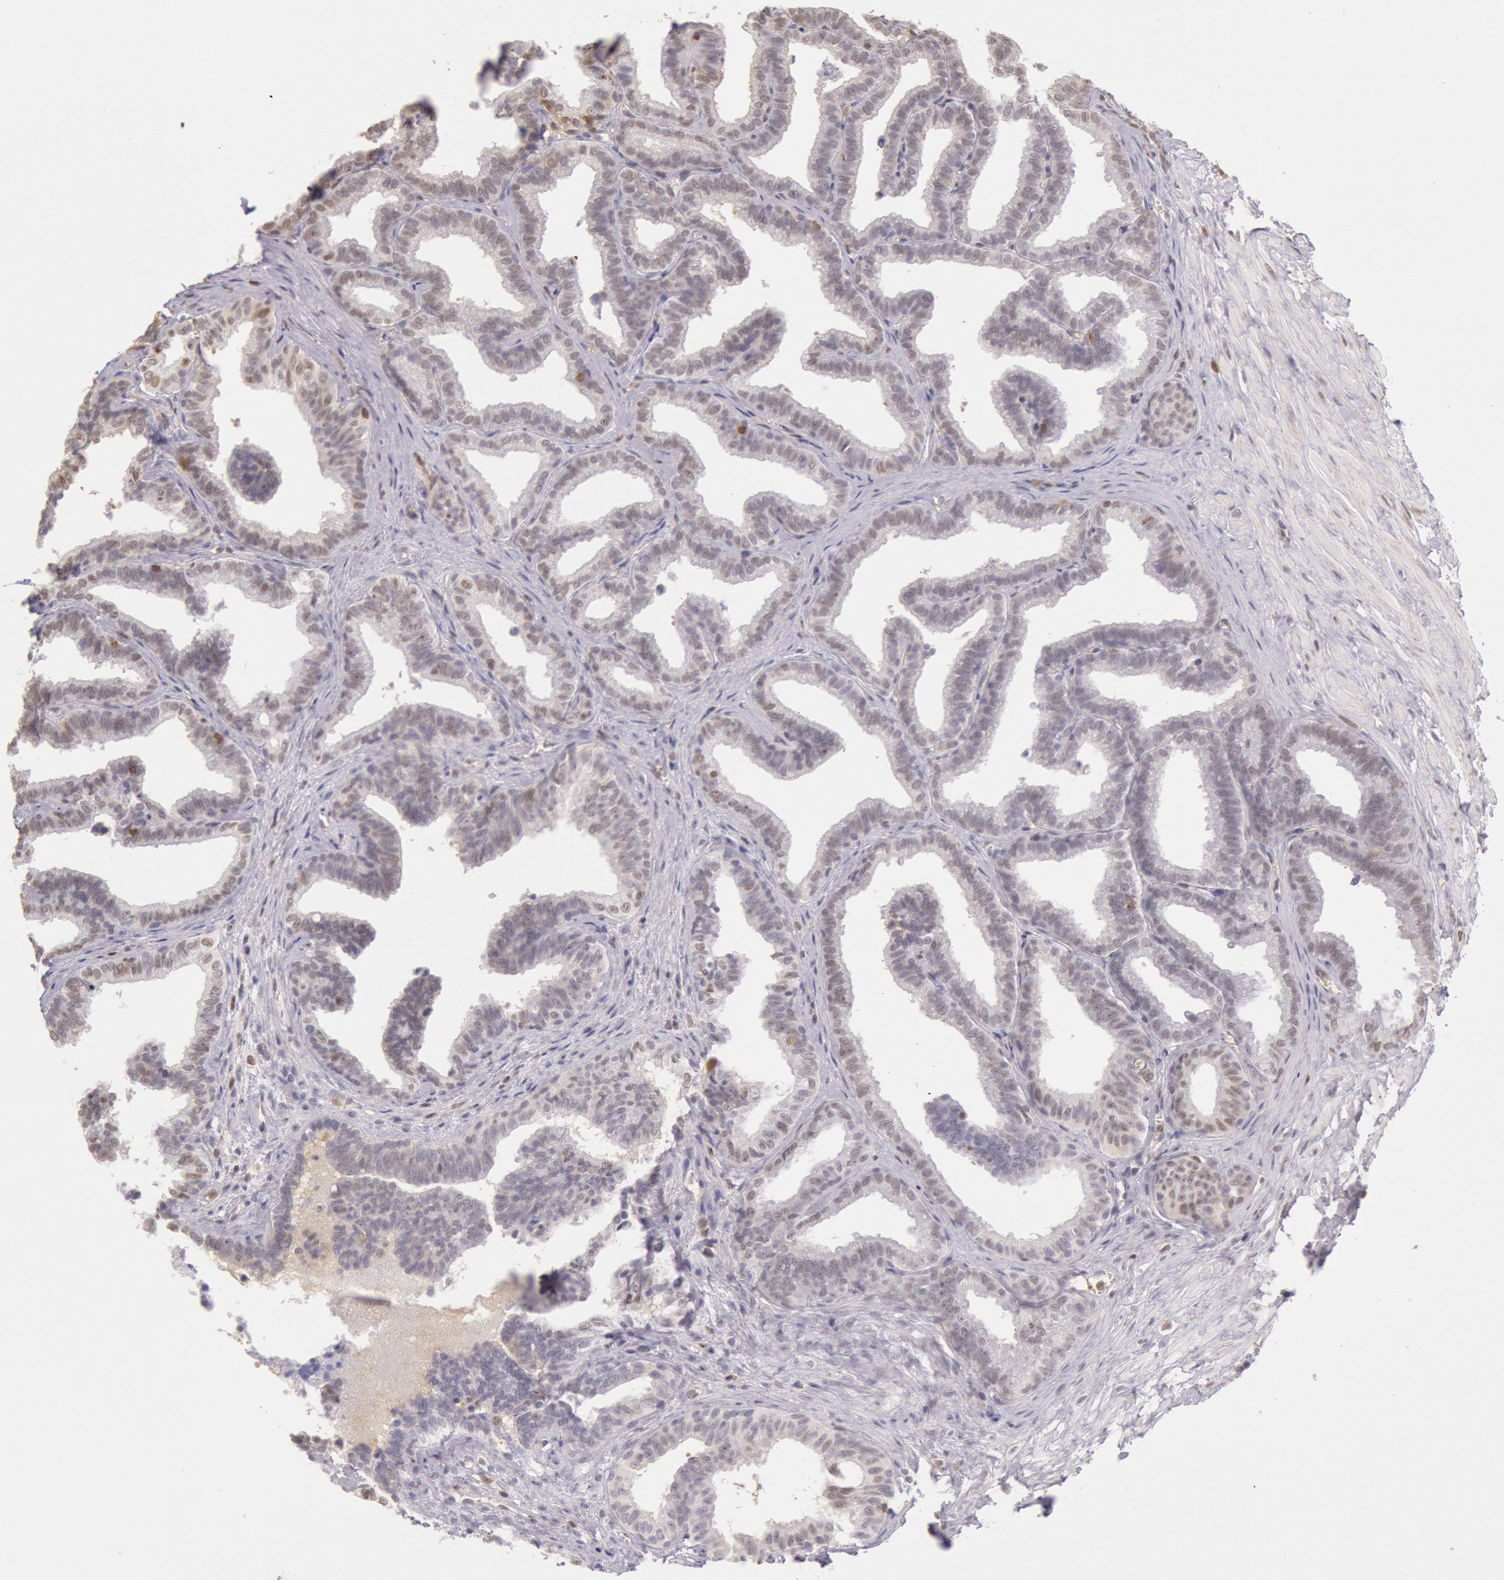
{"staining": {"intensity": "weak", "quantity": "25%-75%", "location": "cytoplasmic/membranous,nuclear"}, "tissue": "seminal vesicle", "cell_type": "Glandular cells", "image_type": "normal", "snomed": [{"axis": "morphology", "description": "Normal tissue, NOS"}, {"axis": "topography", "description": "Seminal veicle"}], "caption": "Seminal vesicle stained with immunohistochemistry demonstrates weak cytoplasmic/membranous,nuclear expression in approximately 25%-75% of glandular cells. Immunohistochemistry stains the protein of interest in brown and the nuclei are stained blue.", "gene": "HIF1A", "patient": {"sex": "male", "age": 26}}